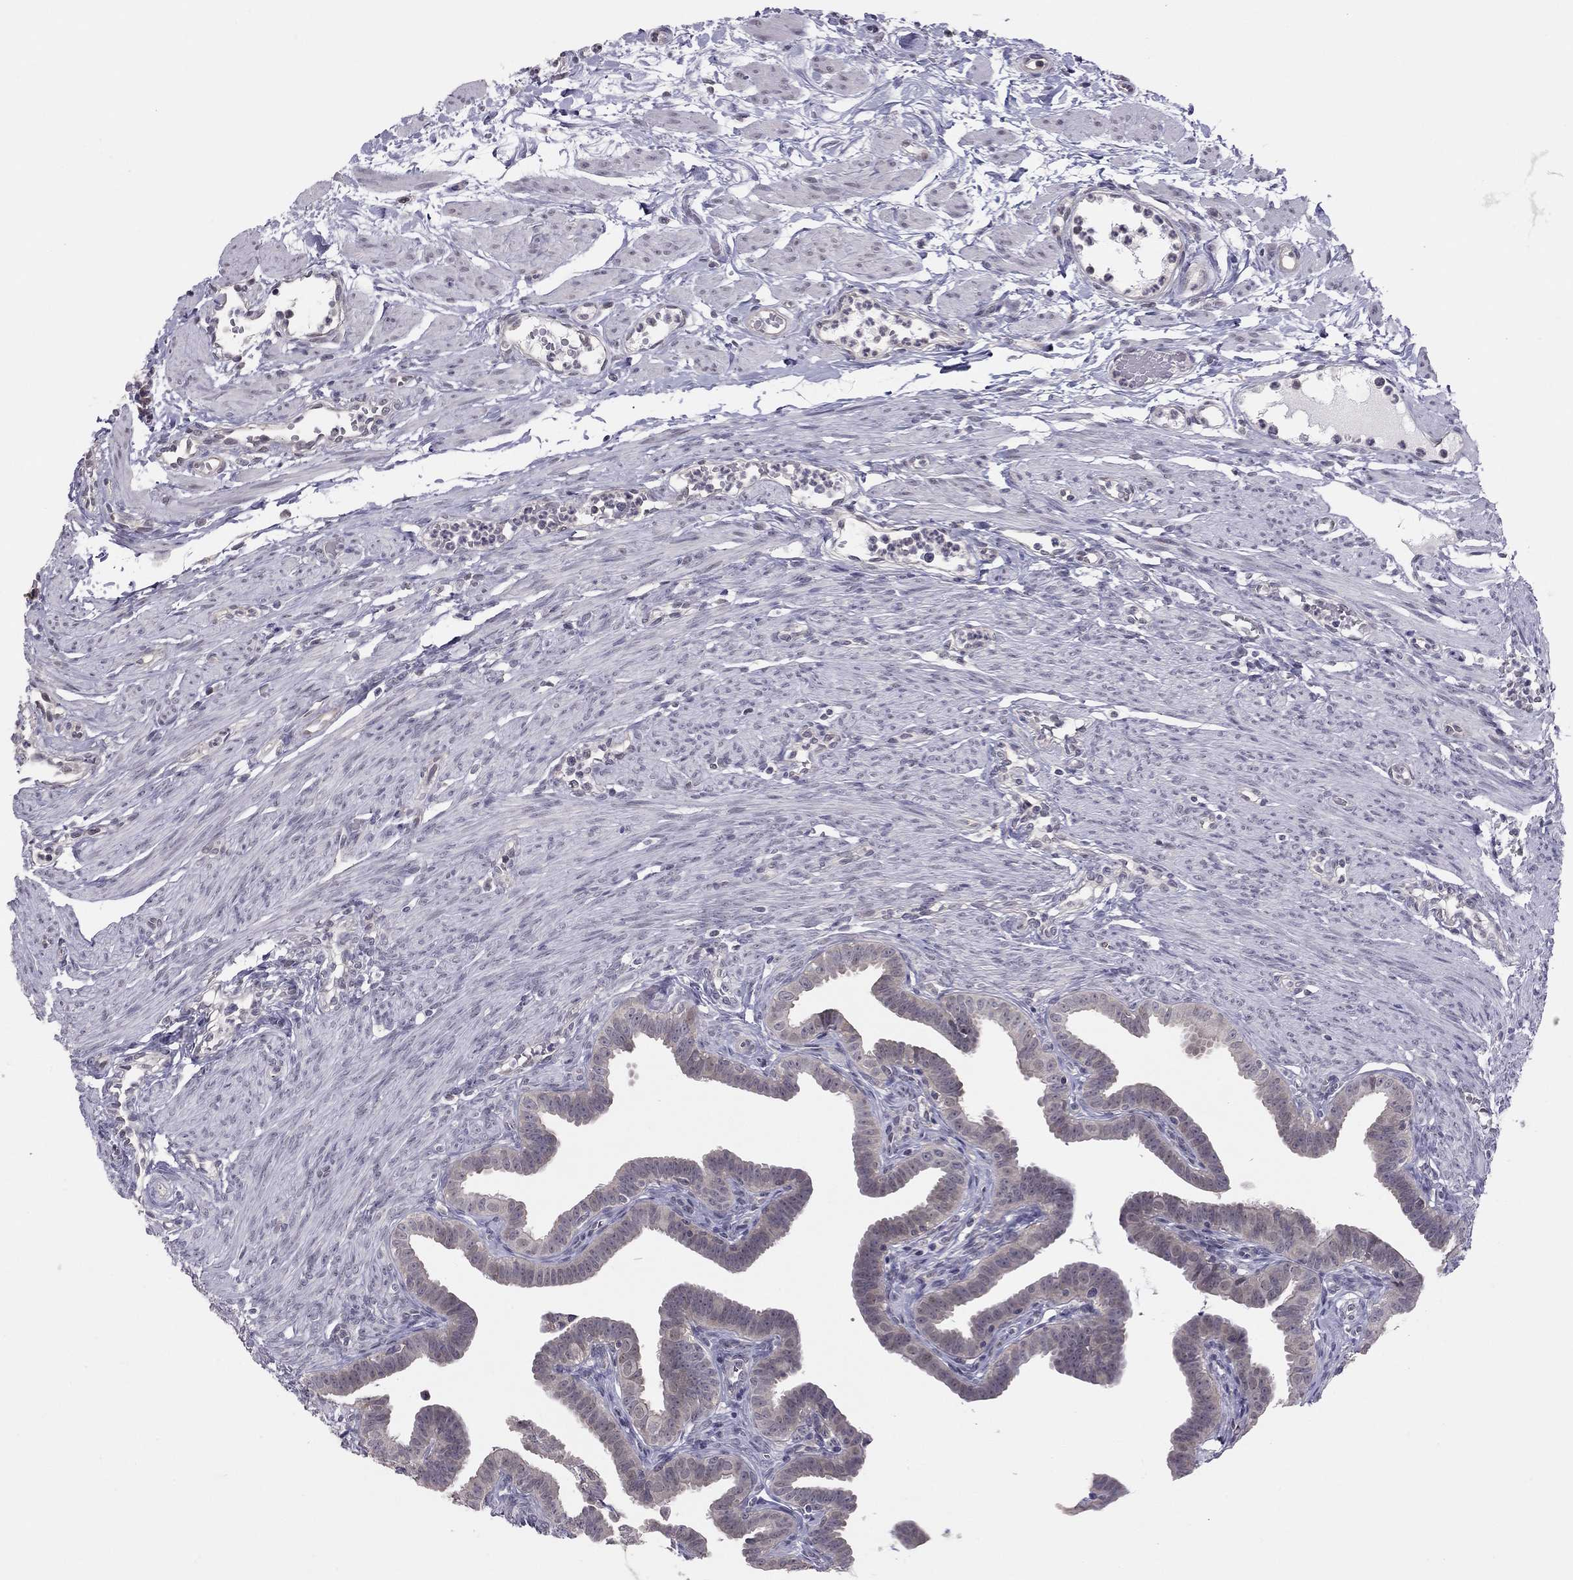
{"staining": {"intensity": "negative", "quantity": "none", "location": "none"}, "tissue": "fallopian tube", "cell_type": "Glandular cells", "image_type": "normal", "snomed": [{"axis": "morphology", "description": "Normal tissue, NOS"}, {"axis": "topography", "description": "Fallopian tube"}, {"axis": "topography", "description": "Ovary"}], "caption": "This is a photomicrograph of immunohistochemistry staining of benign fallopian tube, which shows no positivity in glandular cells.", "gene": "HSF2BP", "patient": {"sex": "female", "age": 33}}